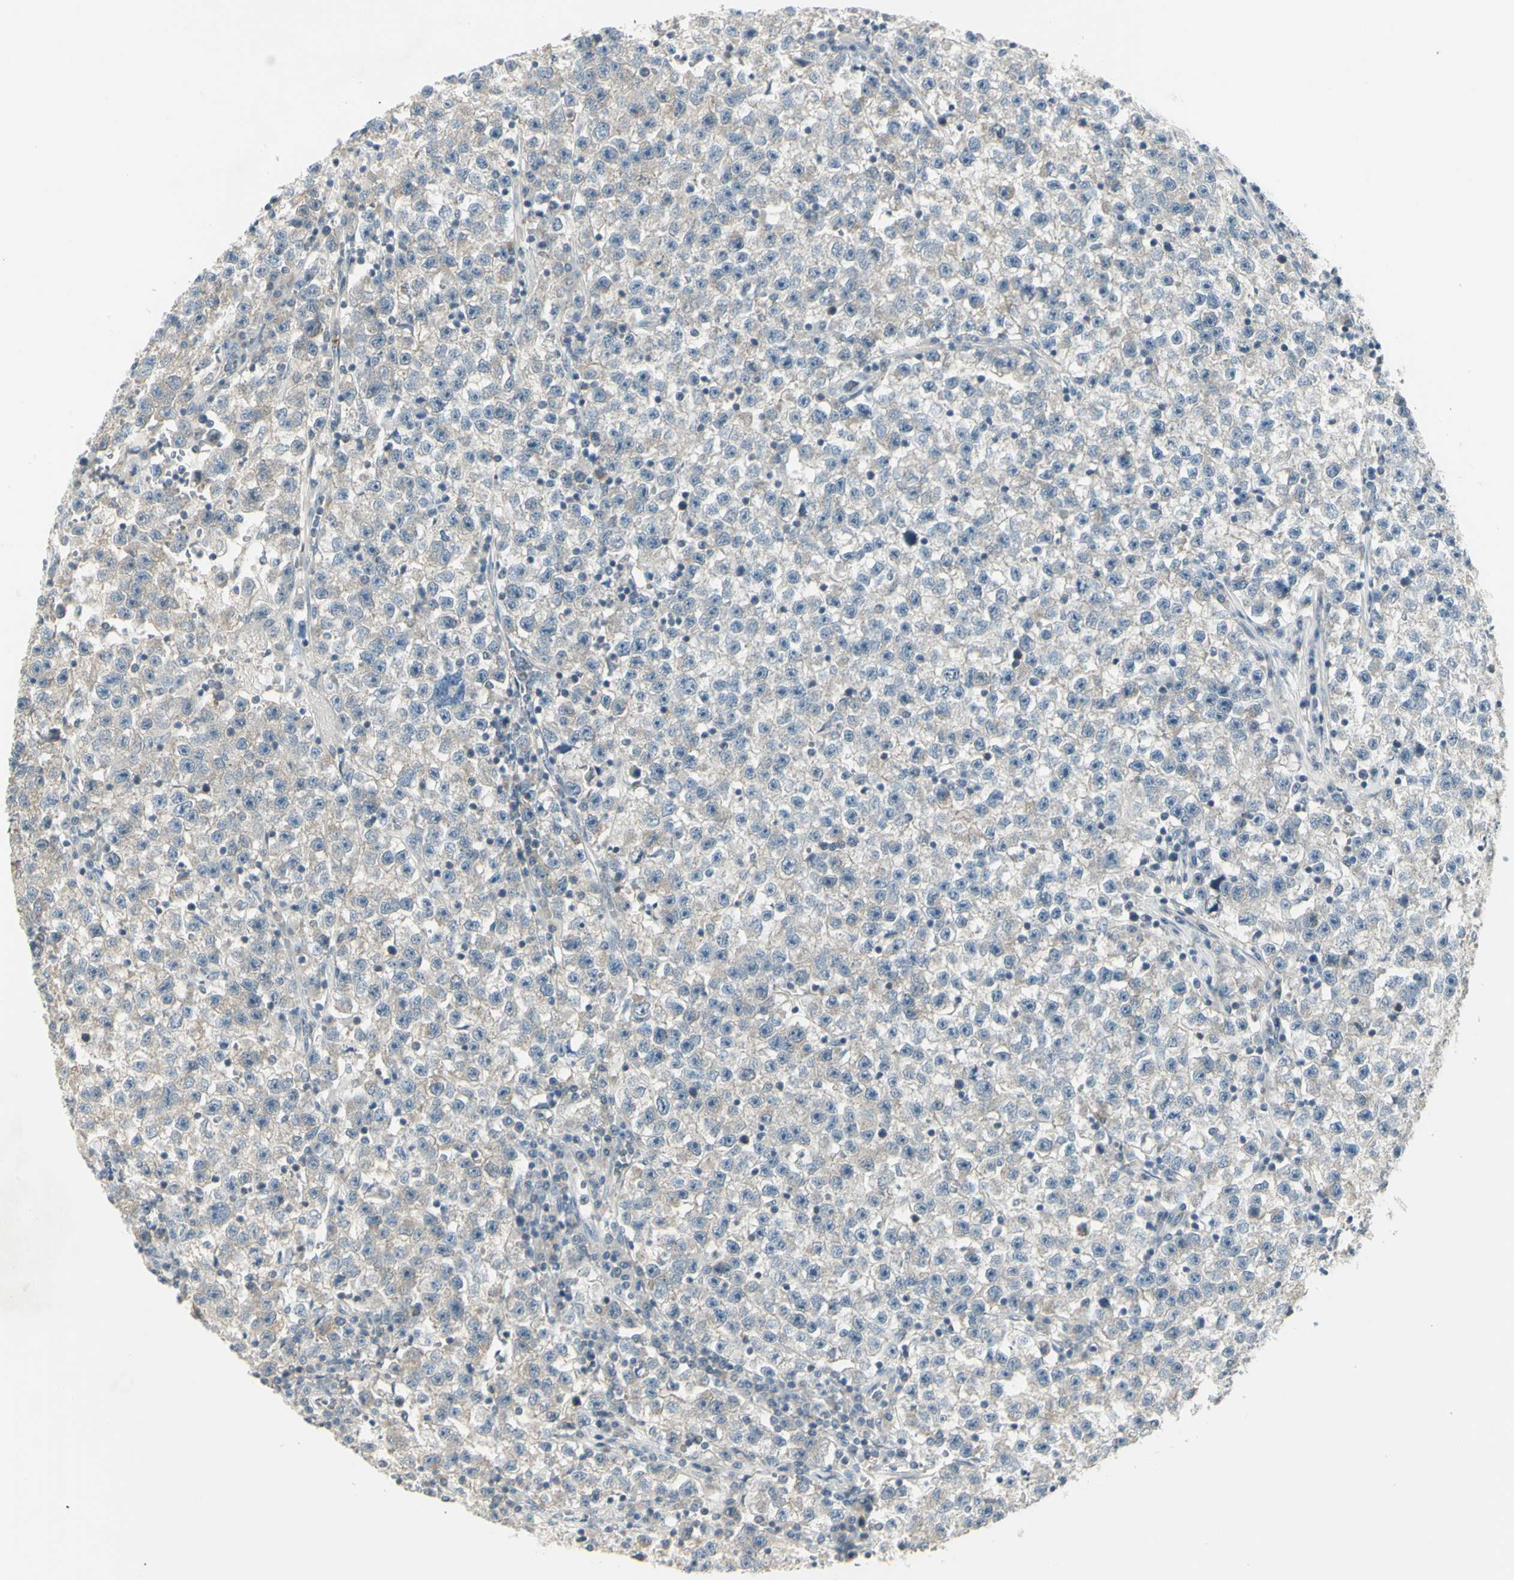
{"staining": {"intensity": "weak", "quantity": "<25%", "location": "cytoplasmic/membranous"}, "tissue": "testis cancer", "cell_type": "Tumor cells", "image_type": "cancer", "snomed": [{"axis": "morphology", "description": "Seminoma, NOS"}, {"axis": "topography", "description": "Testis"}], "caption": "Immunohistochemistry (IHC) of human testis cancer (seminoma) displays no positivity in tumor cells.", "gene": "CCNB2", "patient": {"sex": "male", "age": 22}}